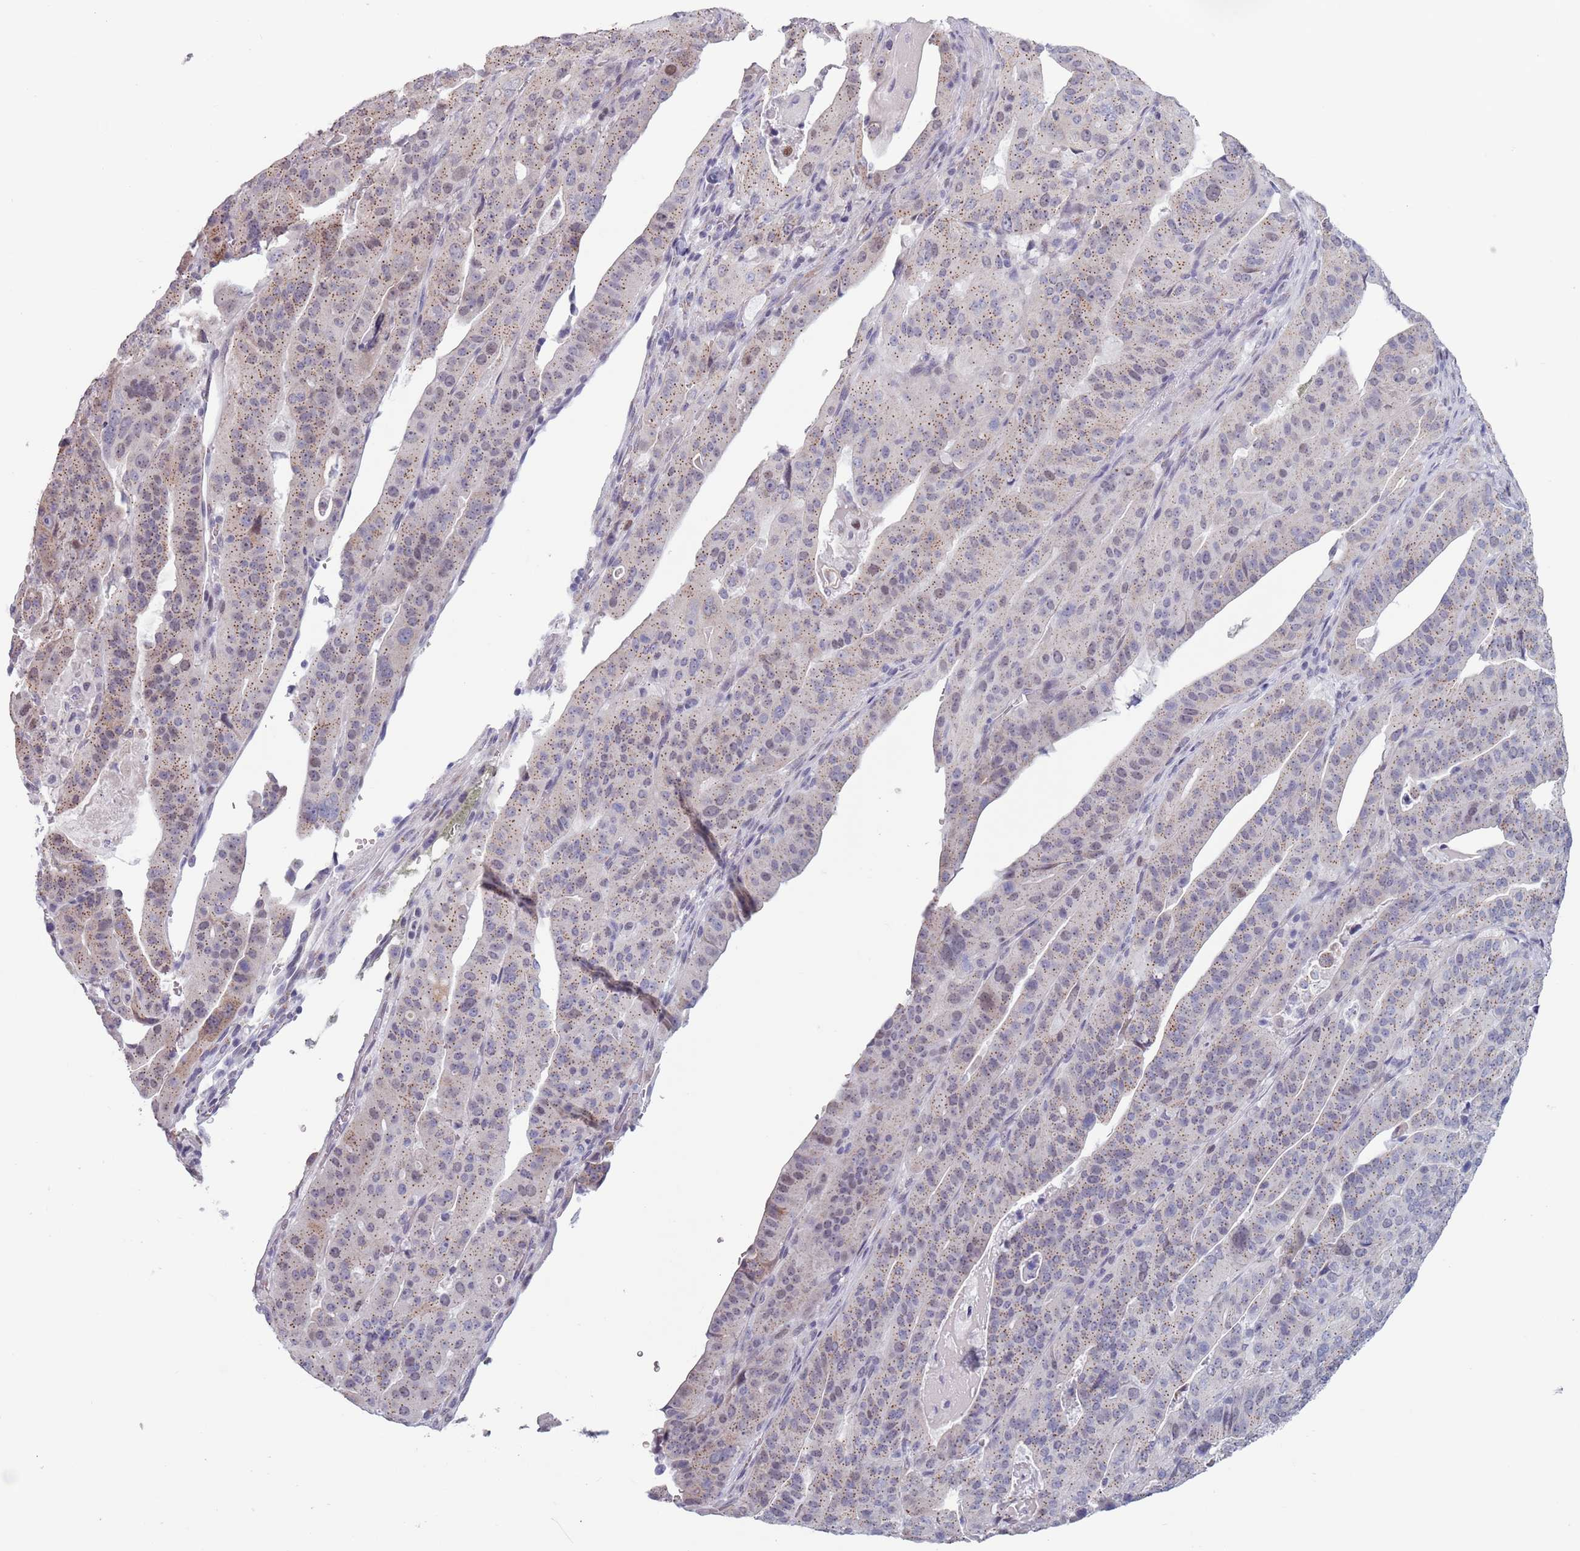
{"staining": {"intensity": "weak", "quantity": ">75%", "location": "cytoplasmic/membranous"}, "tissue": "stomach cancer", "cell_type": "Tumor cells", "image_type": "cancer", "snomed": [{"axis": "morphology", "description": "Adenocarcinoma, NOS"}, {"axis": "topography", "description": "Stomach"}], "caption": "The immunohistochemical stain highlights weak cytoplasmic/membranous positivity in tumor cells of stomach adenocarcinoma tissue. (IHC, brightfield microscopy, high magnification).", "gene": "ZKSCAN2", "patient": {"sex": "male", "age": 48}}